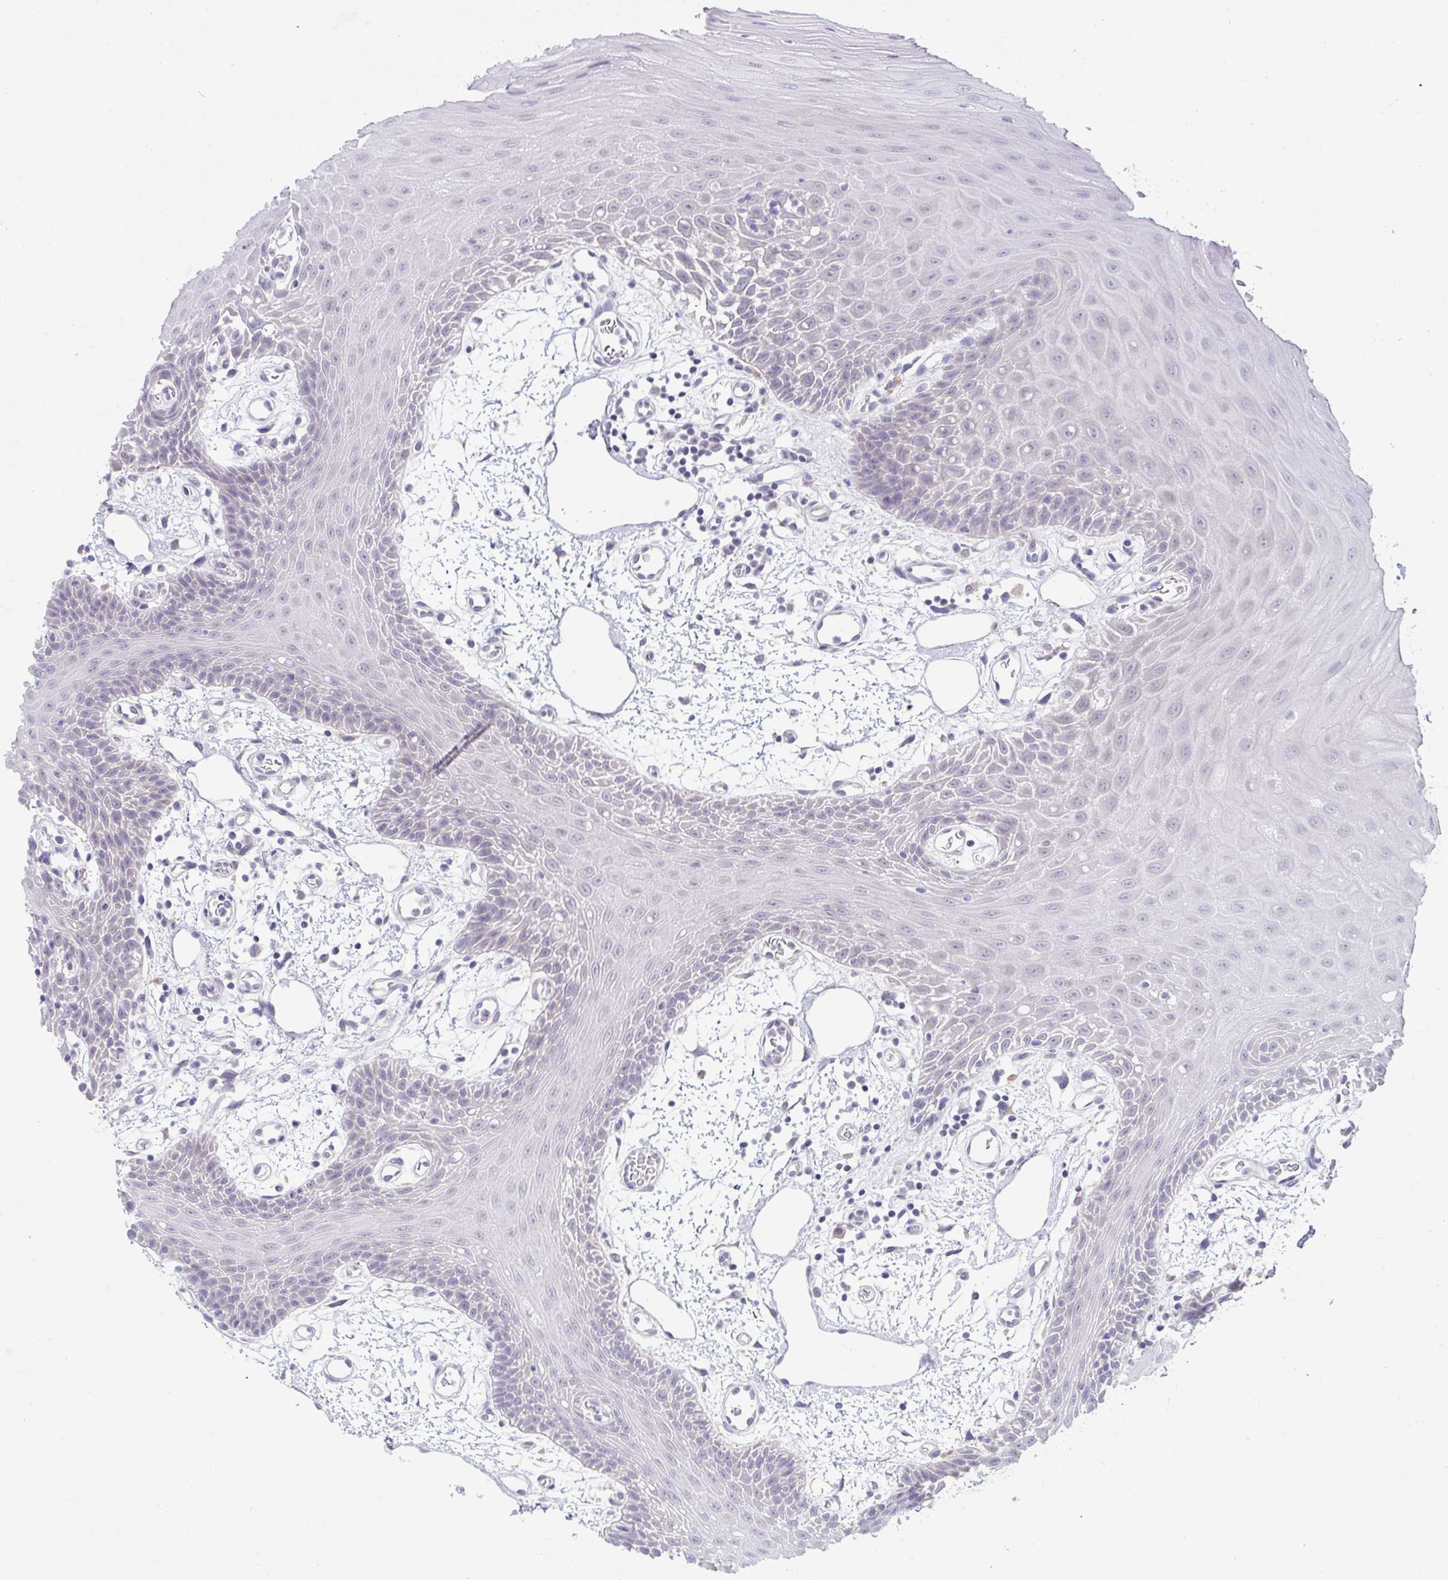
{"staining": {"intensity": "negative", "quantity": "none", "location": "none"}, "tissue": "oral mucosa", "cell_type": "Squamous epithelial cells", "image_type": "normal", "snomed": [{"axis": "morphology", "description": "Normal tissue, NOS"}, {"axis": "topography", "description": "Oral tissue"}], "caption": "DAB immunohistochemical staining of benign human oral mucosa exhibits no significant staining in squamous epithelial cells.", "gene": "TMEM41A", "patient": {"sex": "female", "age": 59}}